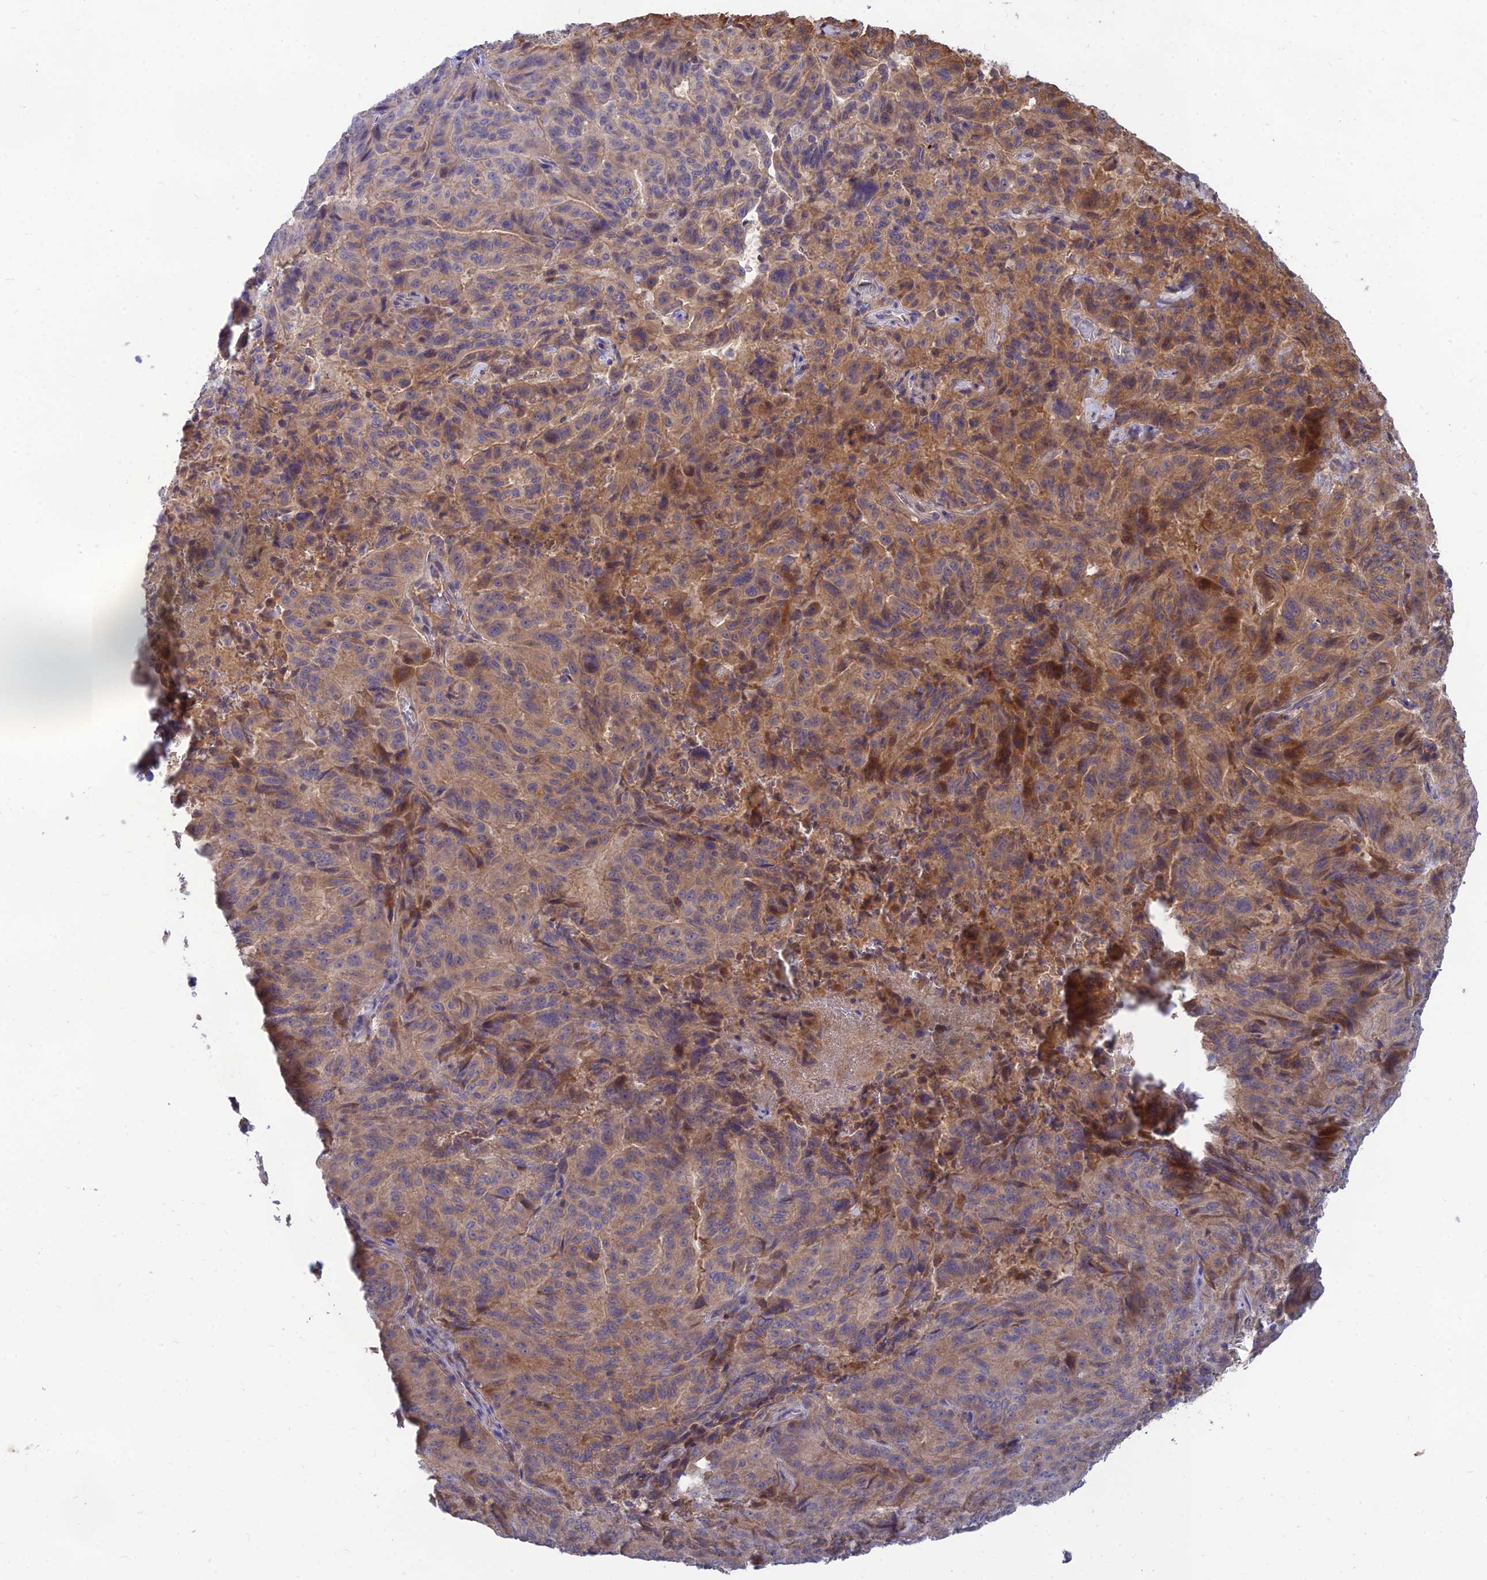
{"staining": {"intensity": "weak", "quantity": ">75%", "location": "cytoplasmic/membranous"}, "tissue": "pancreatic cancer", "cell_type": "Tumor cells", "image_type": "cancer", "snomed": [{"axis": "morphology", "description": "Adenocarcinoma, NOS"}, {"axis": "topography", "description": "Pancreas"}], "caption": "A micrograph of human adenocarcinoma (pancreatic) stained for a protein exhibits weak cytoplasmic/membranous brown staining in tumor cells.", "gene": "FAM151B", "patient": {"sex": "male", "age": 63}}